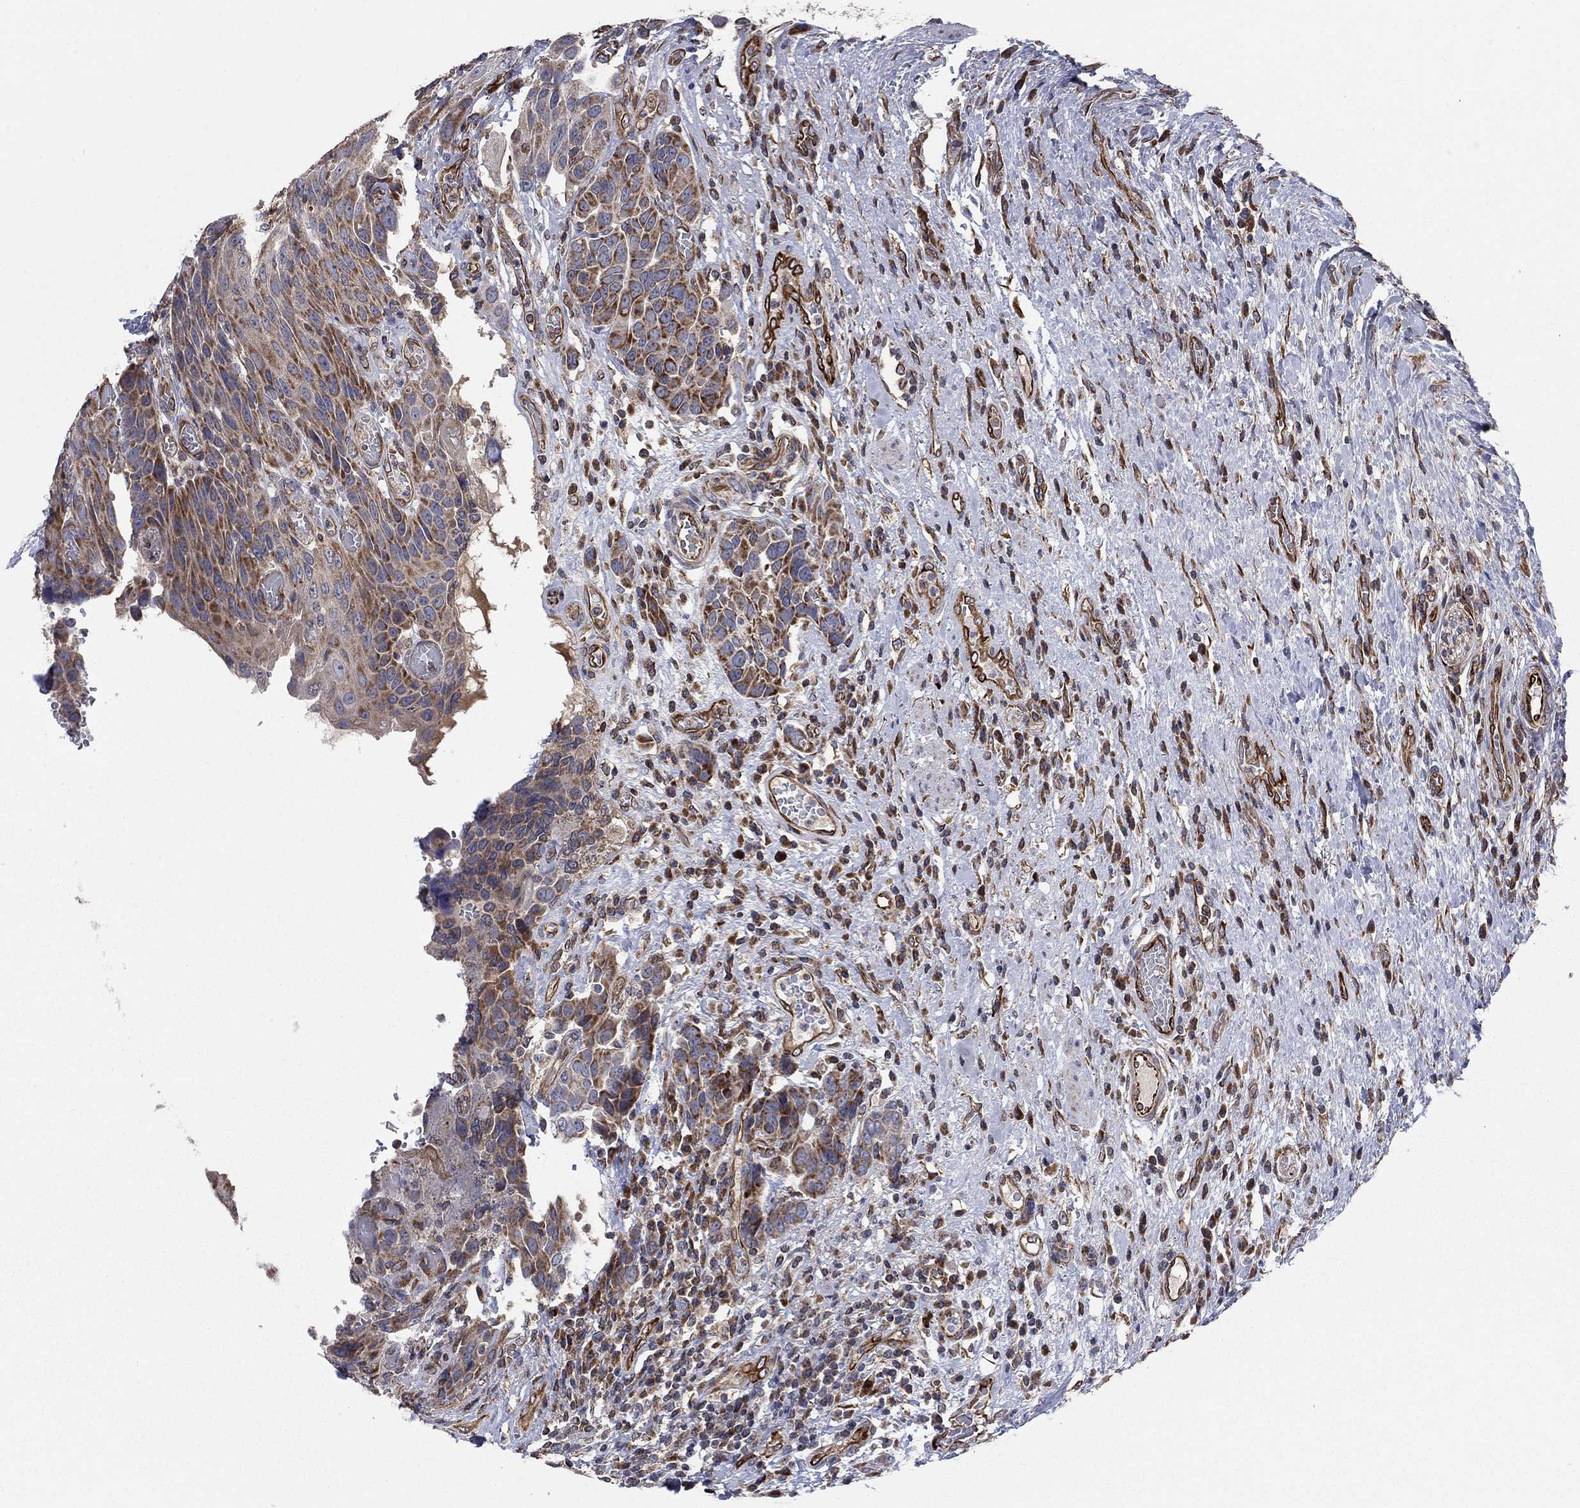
{"staining": {"intensity": "strong", "quantity": "25%-75%", "location": "cytoplasmic/membranous"}, "tissue": "urothelial cancer", "cell_type": "Tumor cells", "image_type": "cancer", "snomed": [{"axis": "morphology", "description": "Urothelial carcinoma, High grade"}, {"axis": "topography", "description": "Urinary bladder"}], "caption": "A brown stain highlights strong cytoplasmic/membranous expression of a protein in urothelial cancer tumor cells. (DAB (3,3'-diaminobenzidine) = brown stain, brightfield microscopy at high magnification).", "gene": "NDUFC1", "patient": {"sex": "female", "age": 70}}